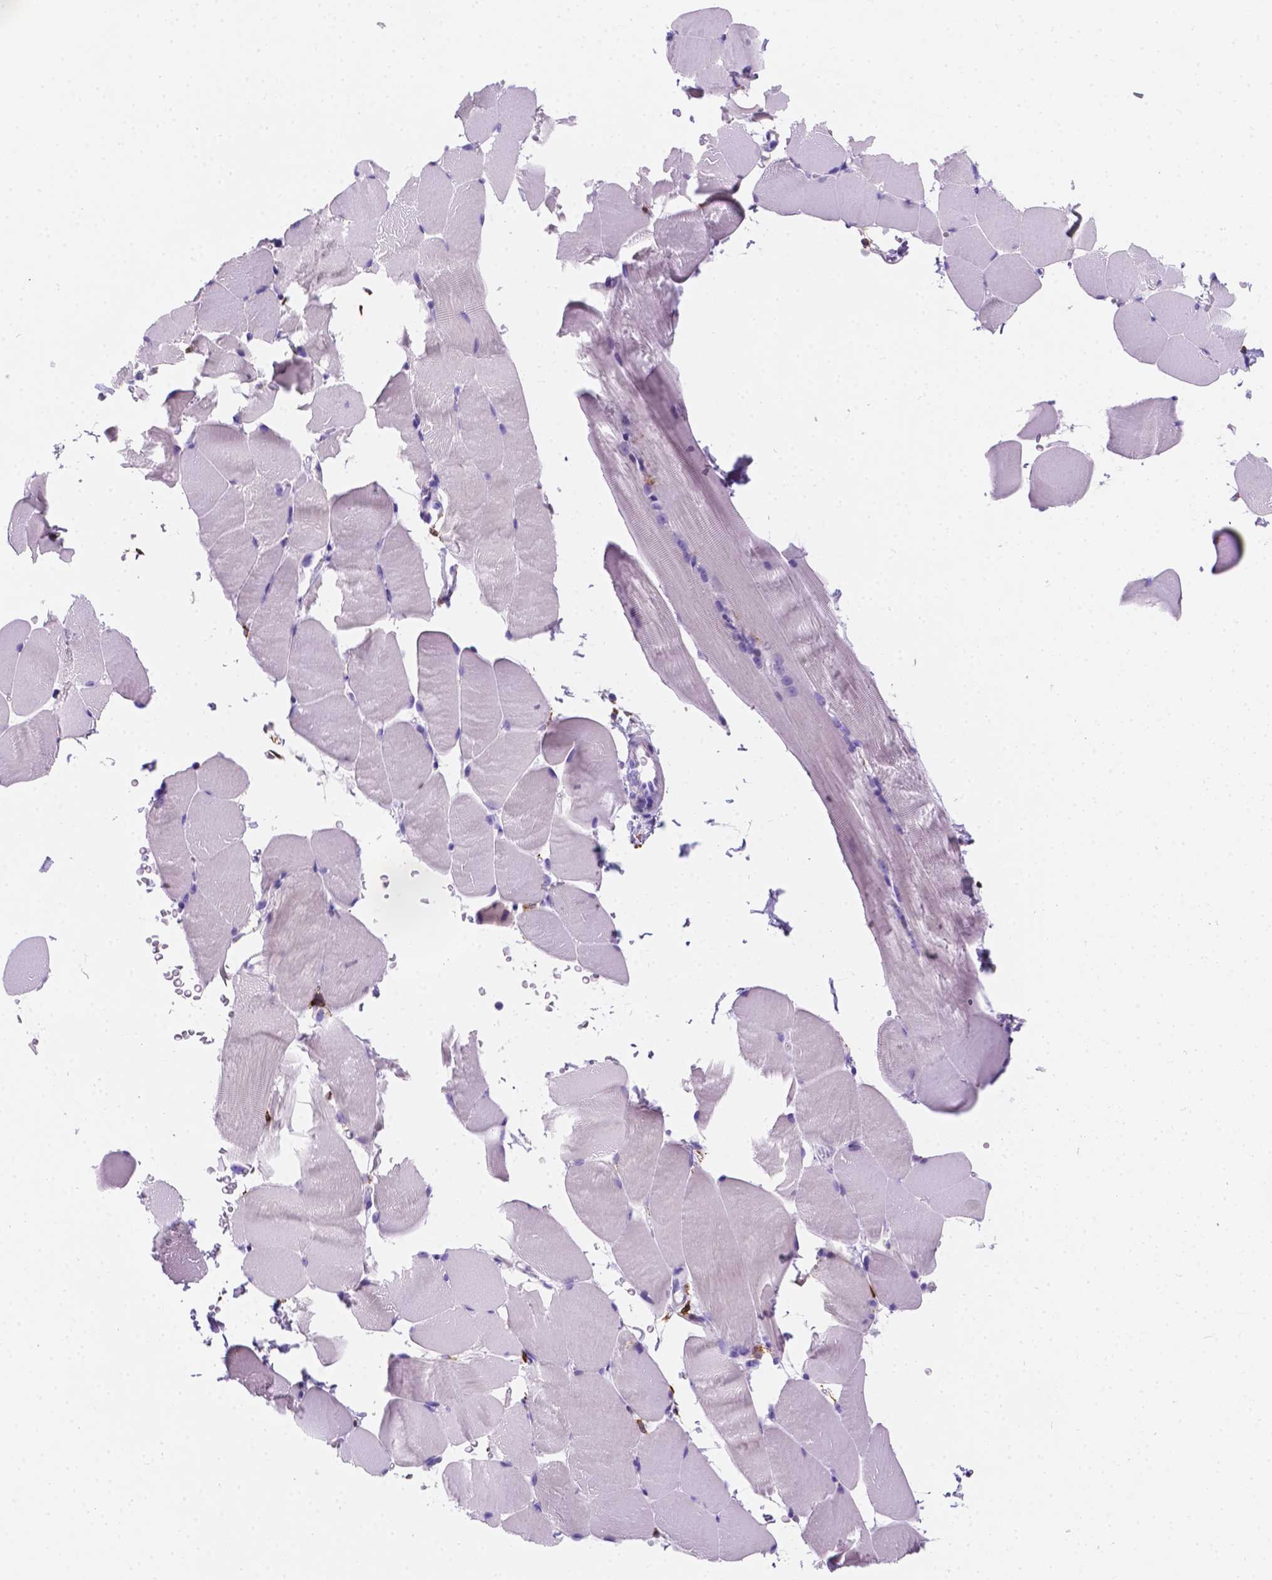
{"staining": {"intensity": "negative", "quantity": "none", "location": "none"}, "tissue": "skeletal muscle", "cell_type": "Myocytes", "image_type": "normal", "snomed": [{"axis": "morphology", "description": "Normal tissue, NOS"}, {"axis": "topography", "description": "Skeletal muscle"}], "caption": "High power microscopy histopathology image of an IHC histopathology image of benign skeletal muscle, revealing no significant expression in myocytes.", "gene": "MACF1", "patient": {"sex": "female", "age": 37}}